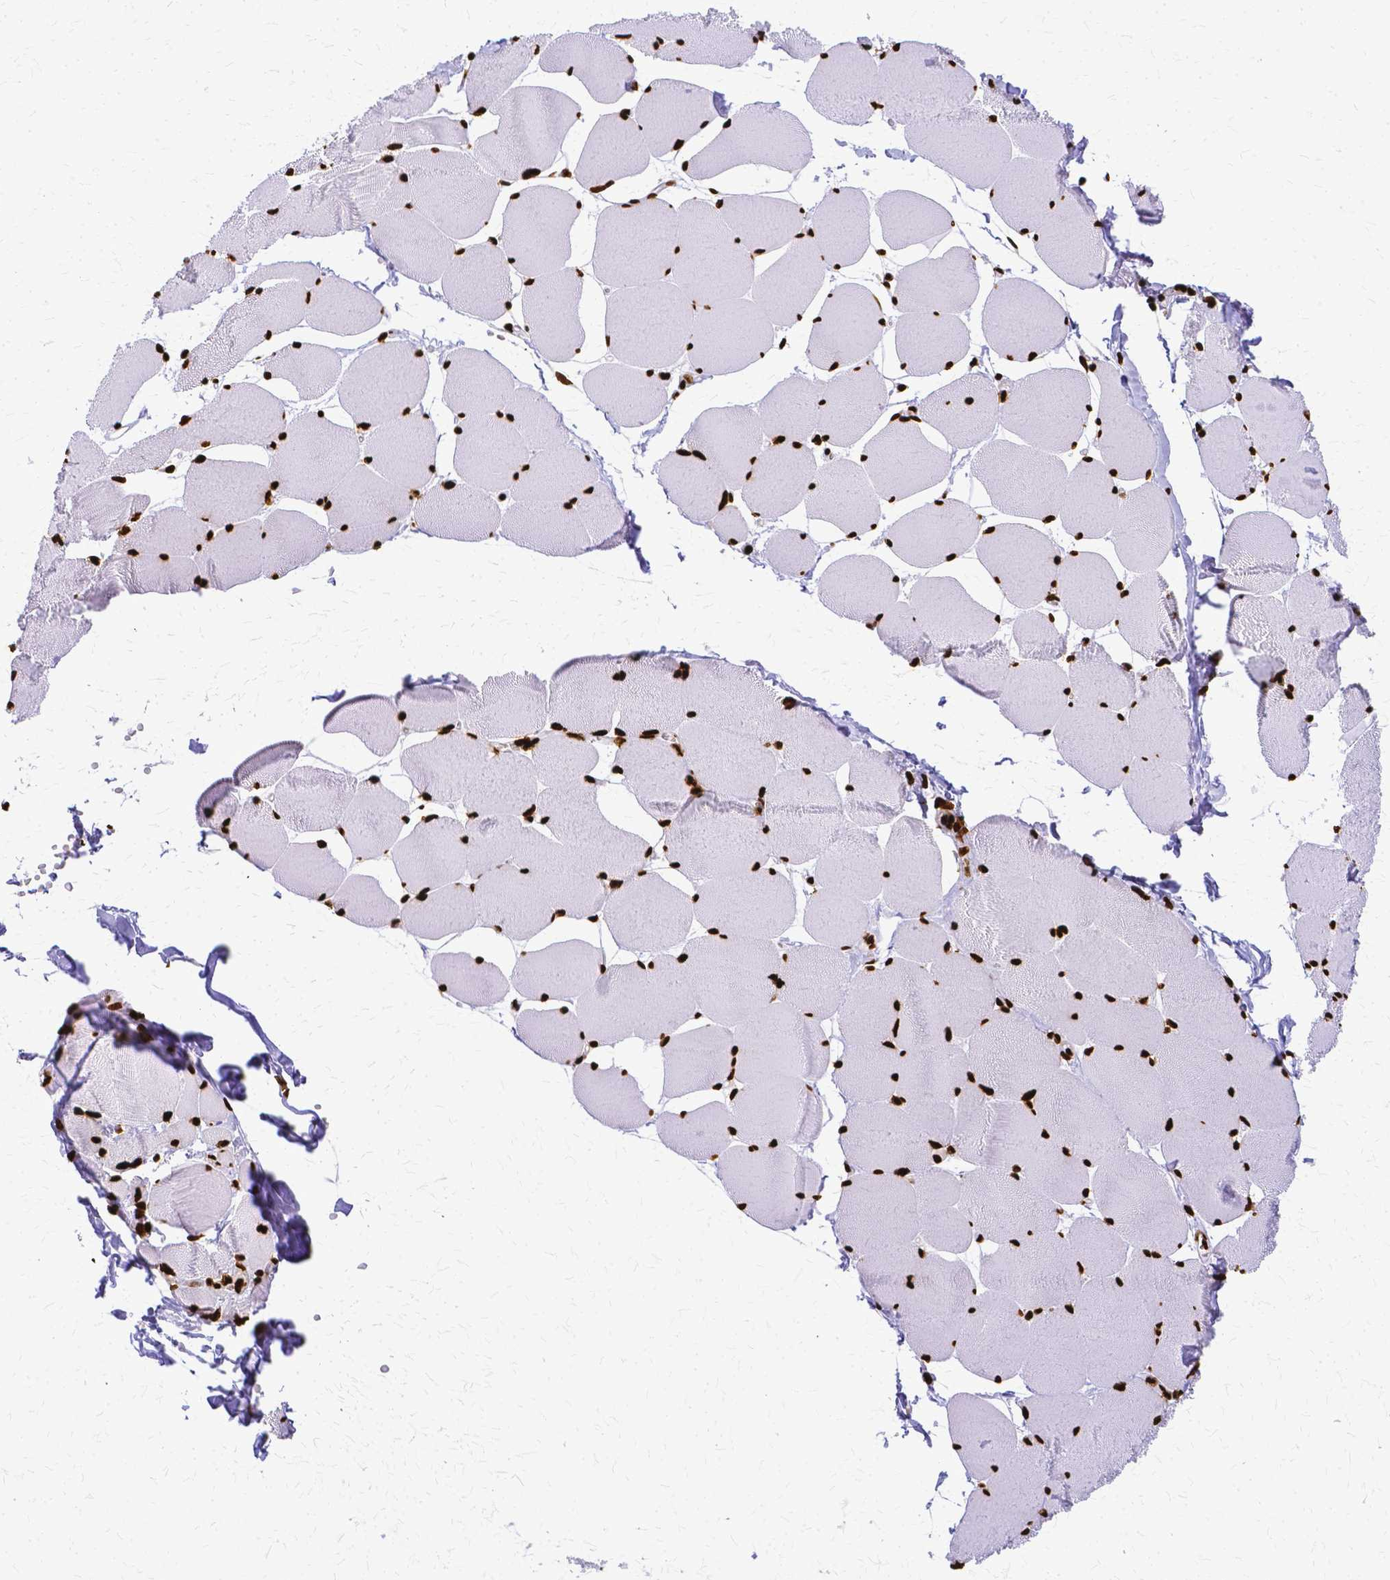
{"staining": {"intensity": "strong", "quantity": ">75%", "location": "nuclear"}, "tissue": "skeletal muscle", "cell_type": "Myocytes", "image_type": "normal", "snomed": [{"axis": "morphology", "description": "Normal tissue, NOS"}, {"axis": "topography", "description": "Skeletal muscle"}], "caption": "Immunohistochemistry (IHC) photomicrograph of unremarkable skeletal muscle: human skeletal muscle stained using immunohistochemistry displays high levels of strong protein expression localized specifically in the nuclear of myocytes, appearing as a nuclear brown color.", "gene": "SFPQ", "patient": {"sex": "female", "age": 75}}